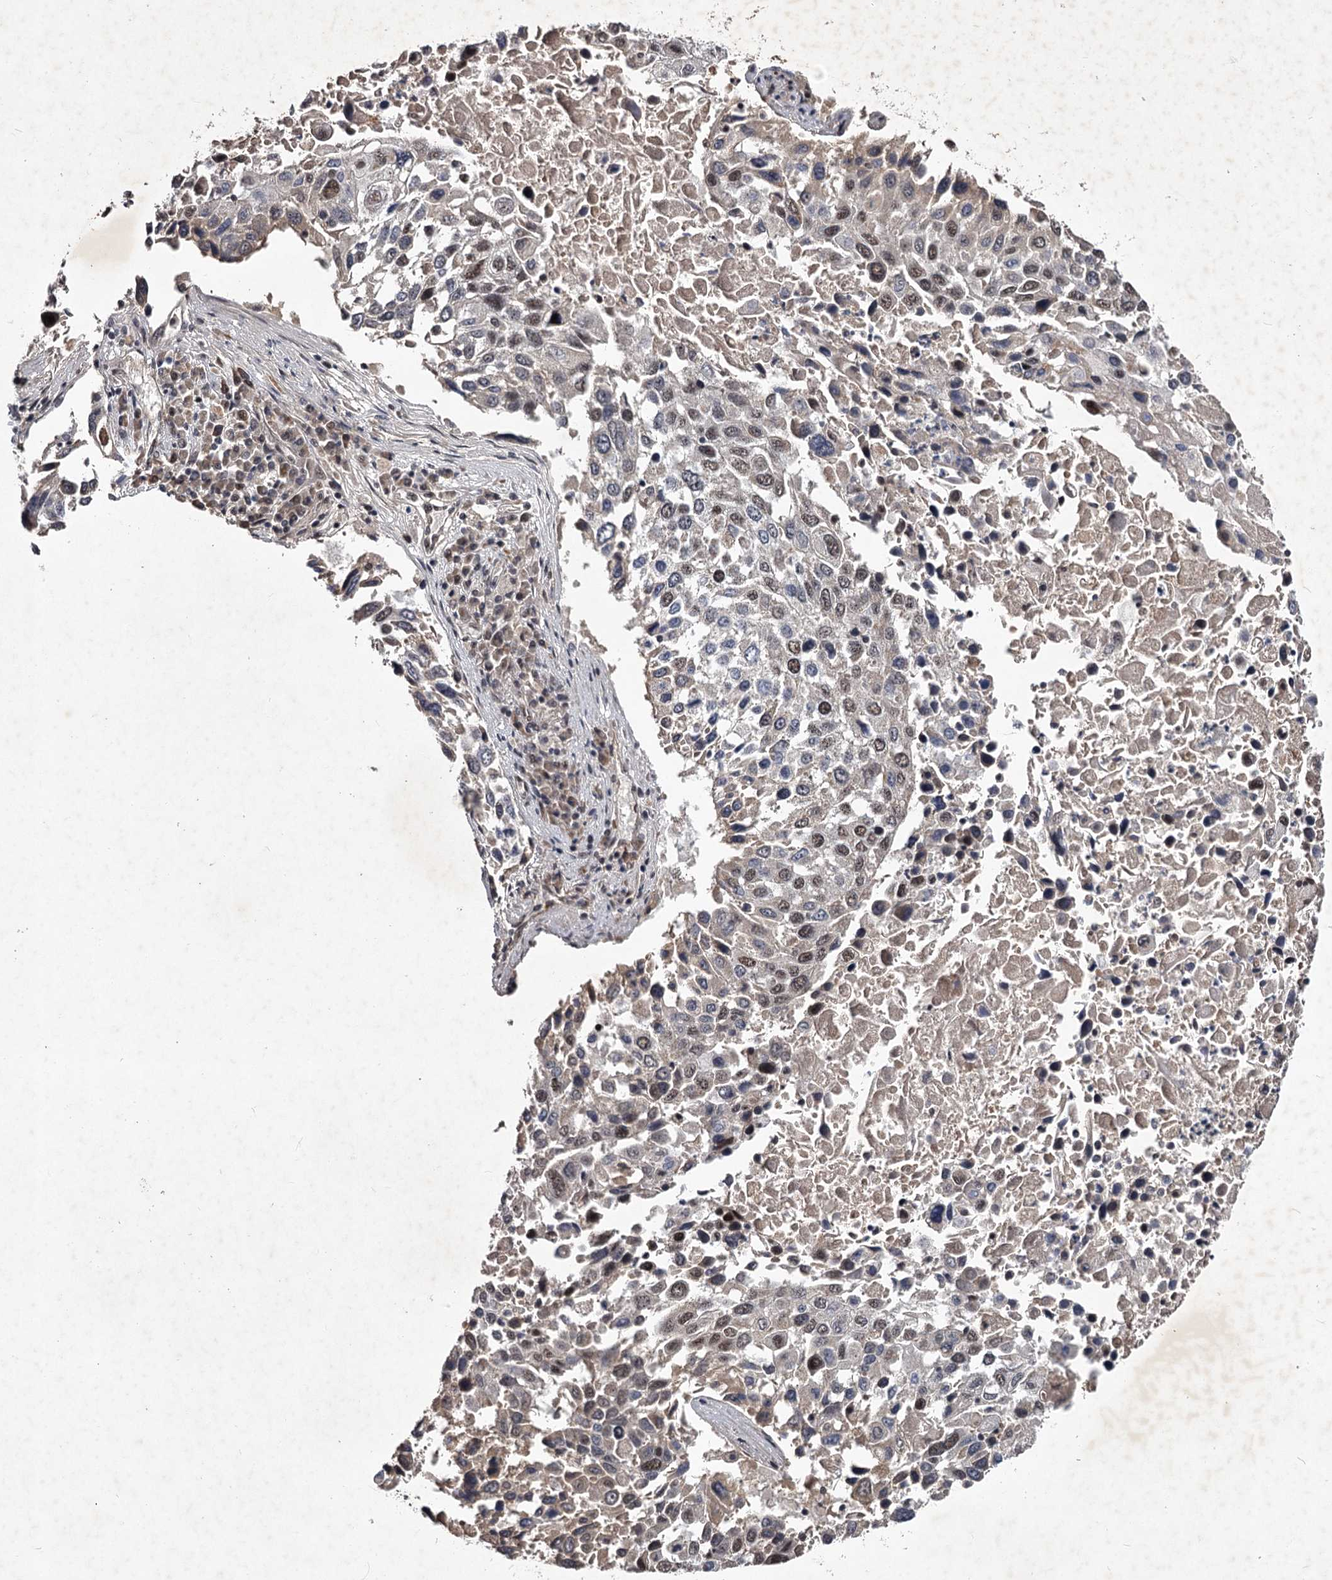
{"staining": {"intensity": "moderate", "quantity": "<25%", "location": "nuclear"}, "tissue": "lung cancer", "cell_type": "Tumor cells", "image_type": "cancer", "snomed": [{"axis": "morphology", "description": "Squamous cell carcinoma, NOS"}, {"axis": "topography", "description": "Lung"}], "caption": "Lung cancer (squamous cell carcinoma) tissue exhibits moderate nuclear staining in approximately <25% of tumor cells, visualized by immunohistochemistry. (DAB (3,3'-diaminobenzidine) = brown stain, brightfield microscopy at high magnification).", "gene": "RNF44", "patient": {"sex": "male", "age": 65}}